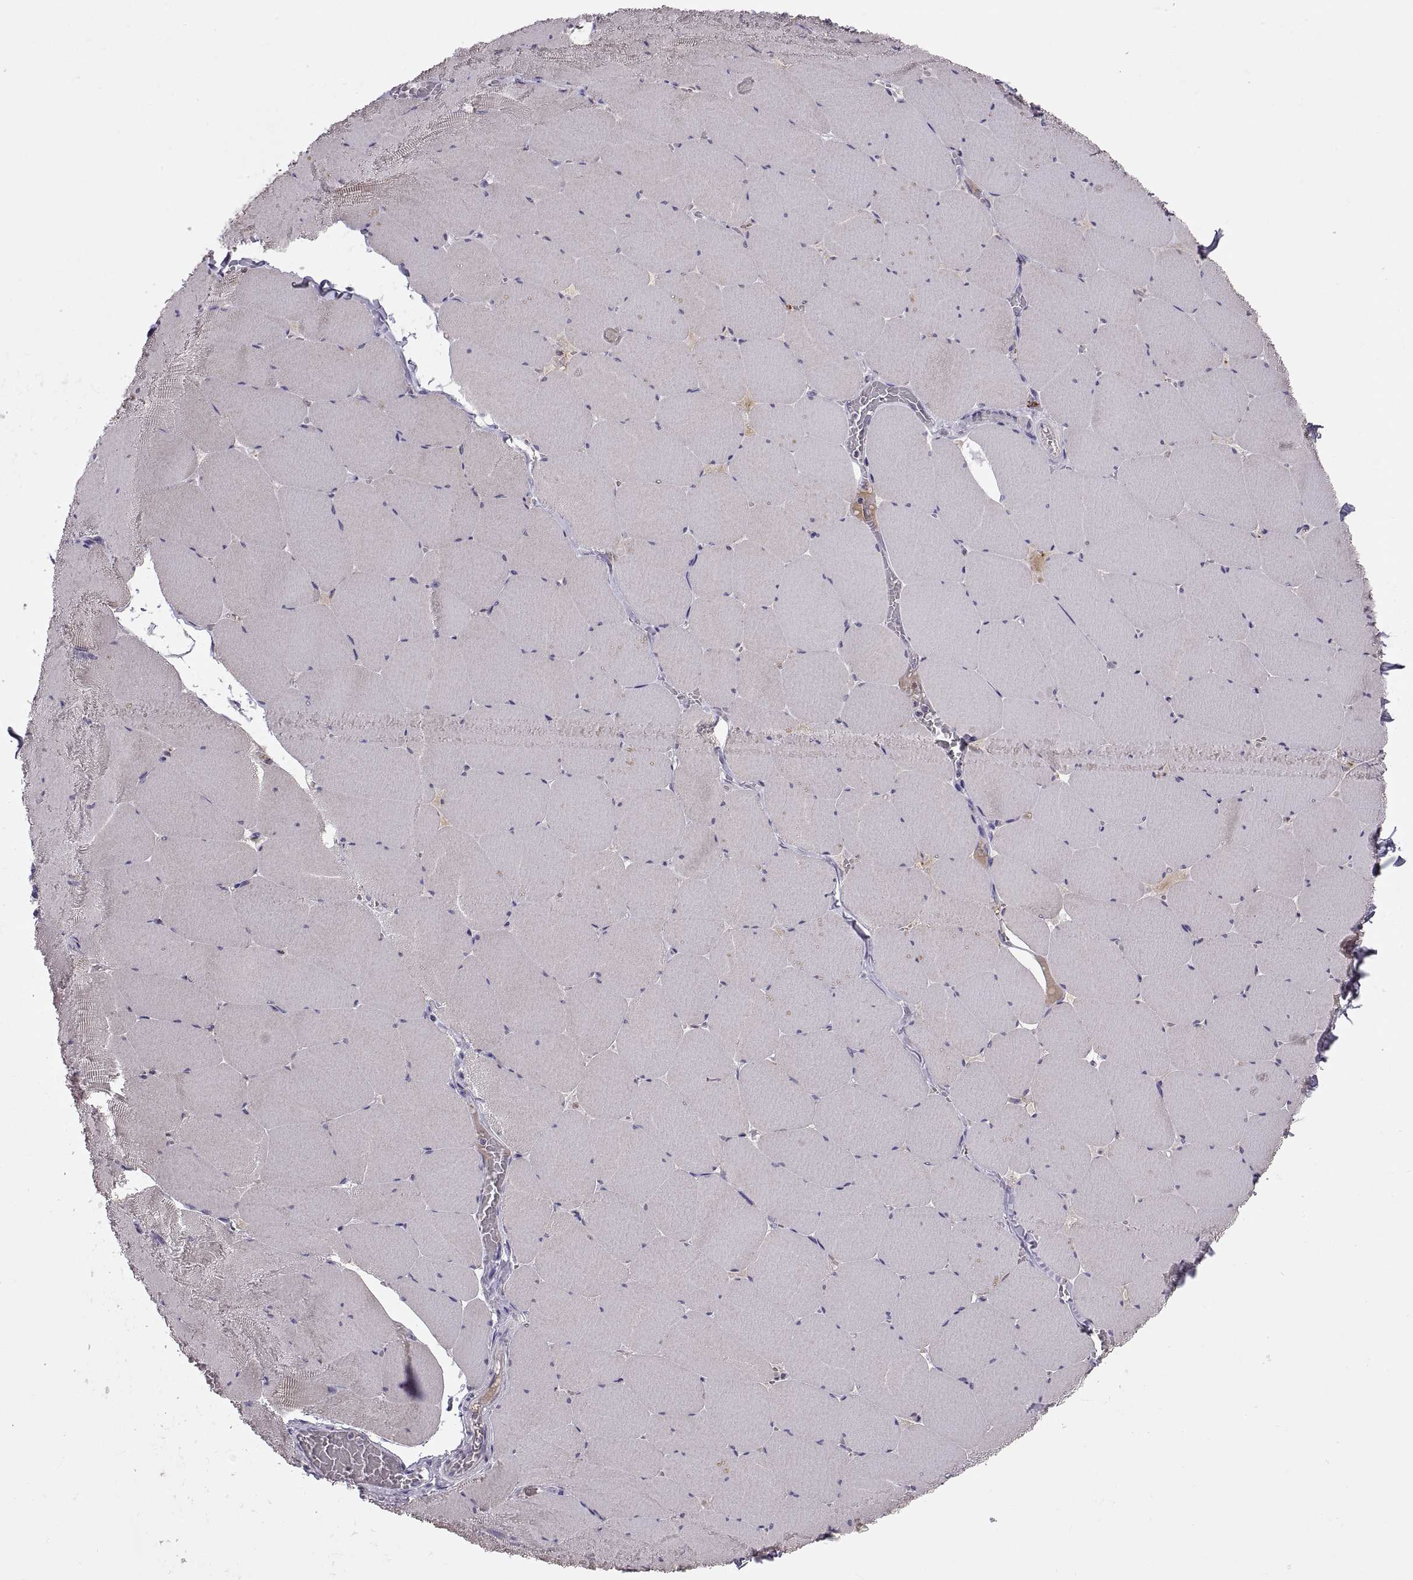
{"staining": {"intensity": "negative", "quantity": "none", "location": "none"}, "tissue": "skeletal muscle", "cell_type": "Myocytes", "image_type": "normal", "snomed": [{"axis": "morphology", "description": "Normal tissue, NOS"}, {"axis": "morphology", "description": "Malignant melanoma, Metastatic site"}, {"axis": "topography", "description": "Skeletal muscle"}], "caption": "Human skeletal muscle stained for a protein using IHC reveals no expression in myocytes.", "gene": "ADAM32", "patient": {"sex": "male", "age": 50}}